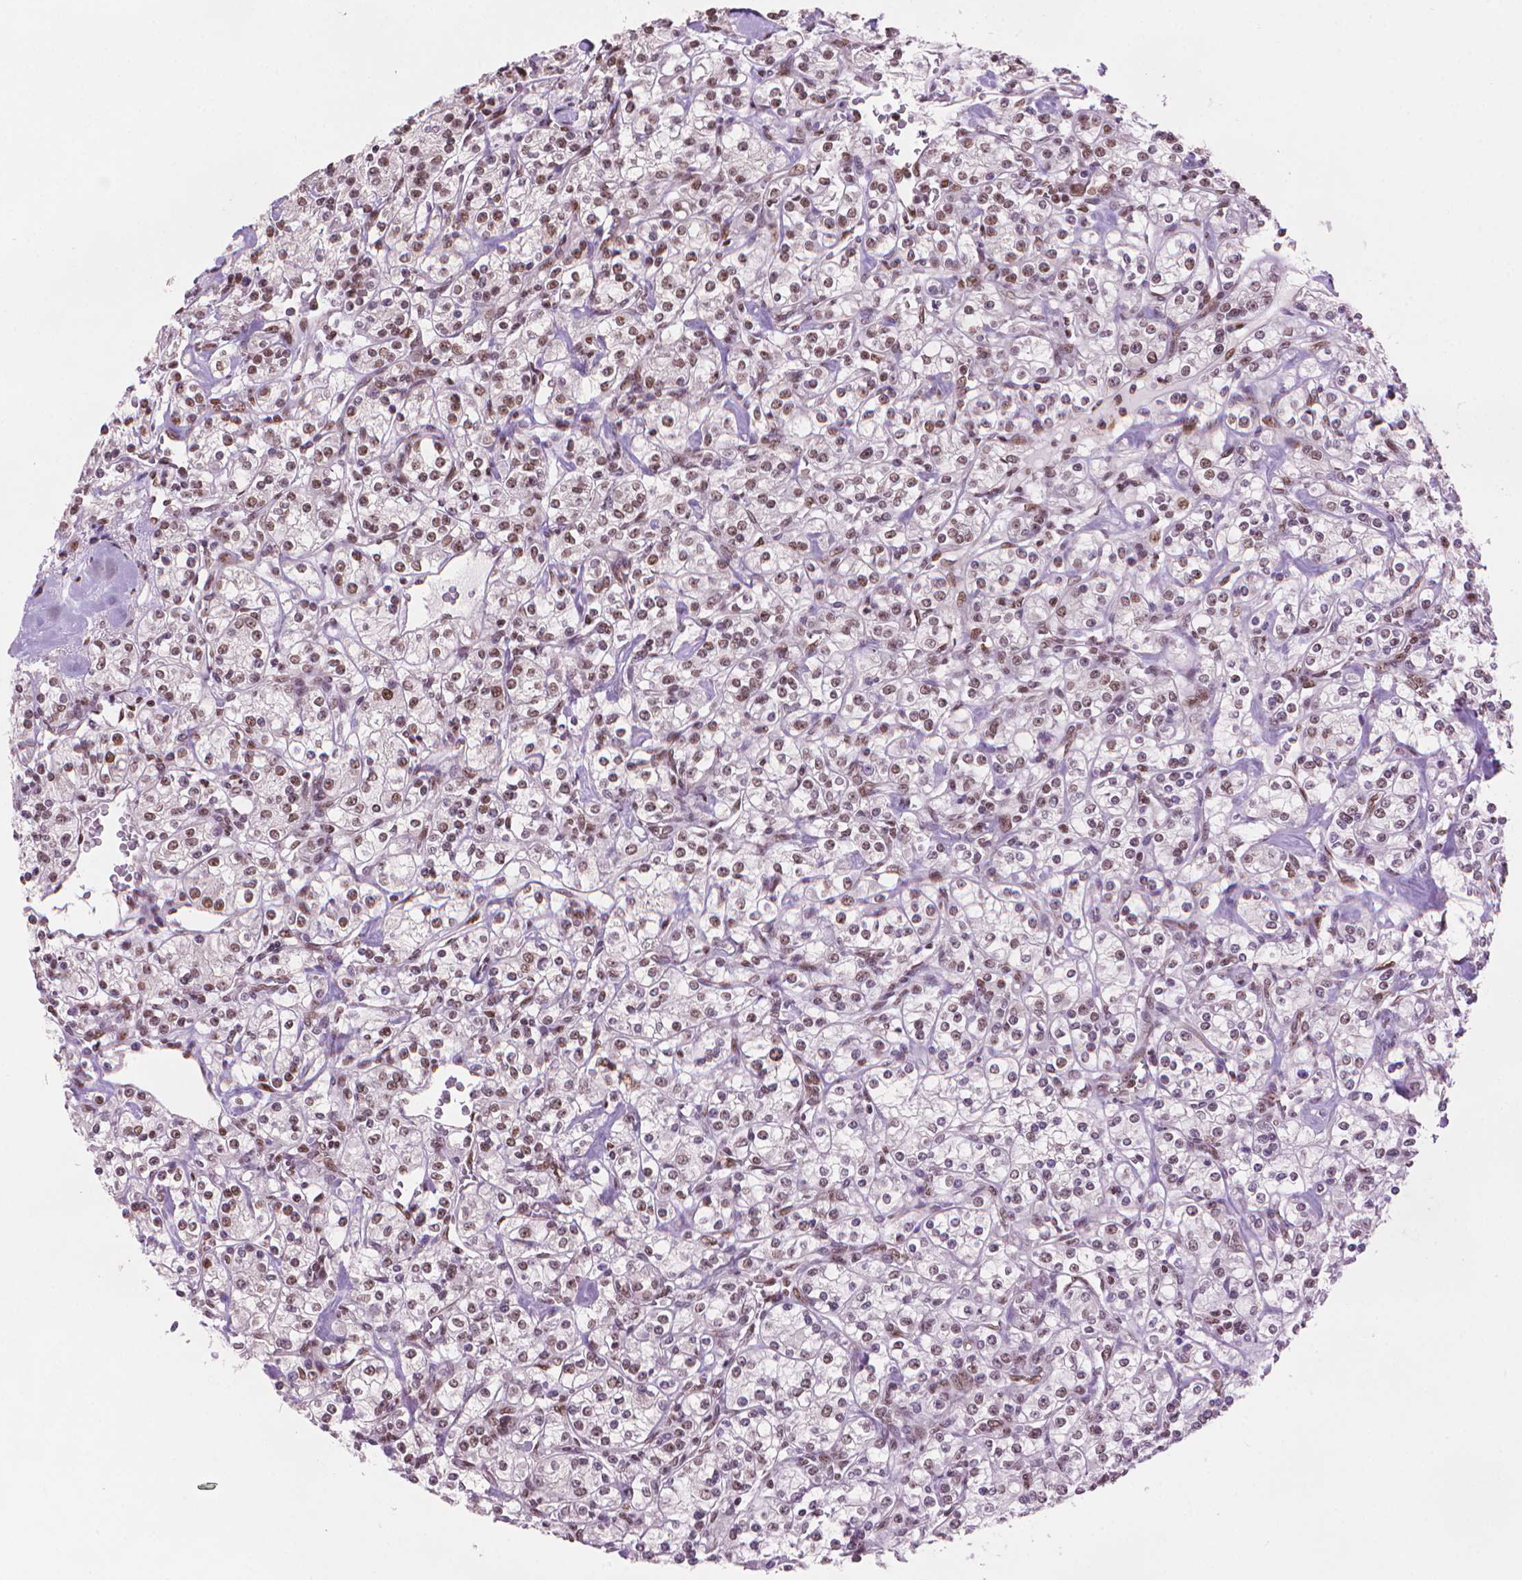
{"staining": {"intensity": "moderate", "quantity": "25%-75%", "location": "nuclear"}, "tissue": "renal cancer", "cell_type": "Tumor cells", "image_type": "cancer", "snomed": [{"axis": "morphology", "description": "Adenocarcinoma, NOS"}, {"axis": "topography", "description": "Kidney"}], "caption": "Immunohistochemical staining of human renal adenocarcinoma exhibits moderate nuclear protein positivity in about 25%-75% of tumor cells.", "gene": "UBN1", "patient": {"sex": "male", "age": 77}}